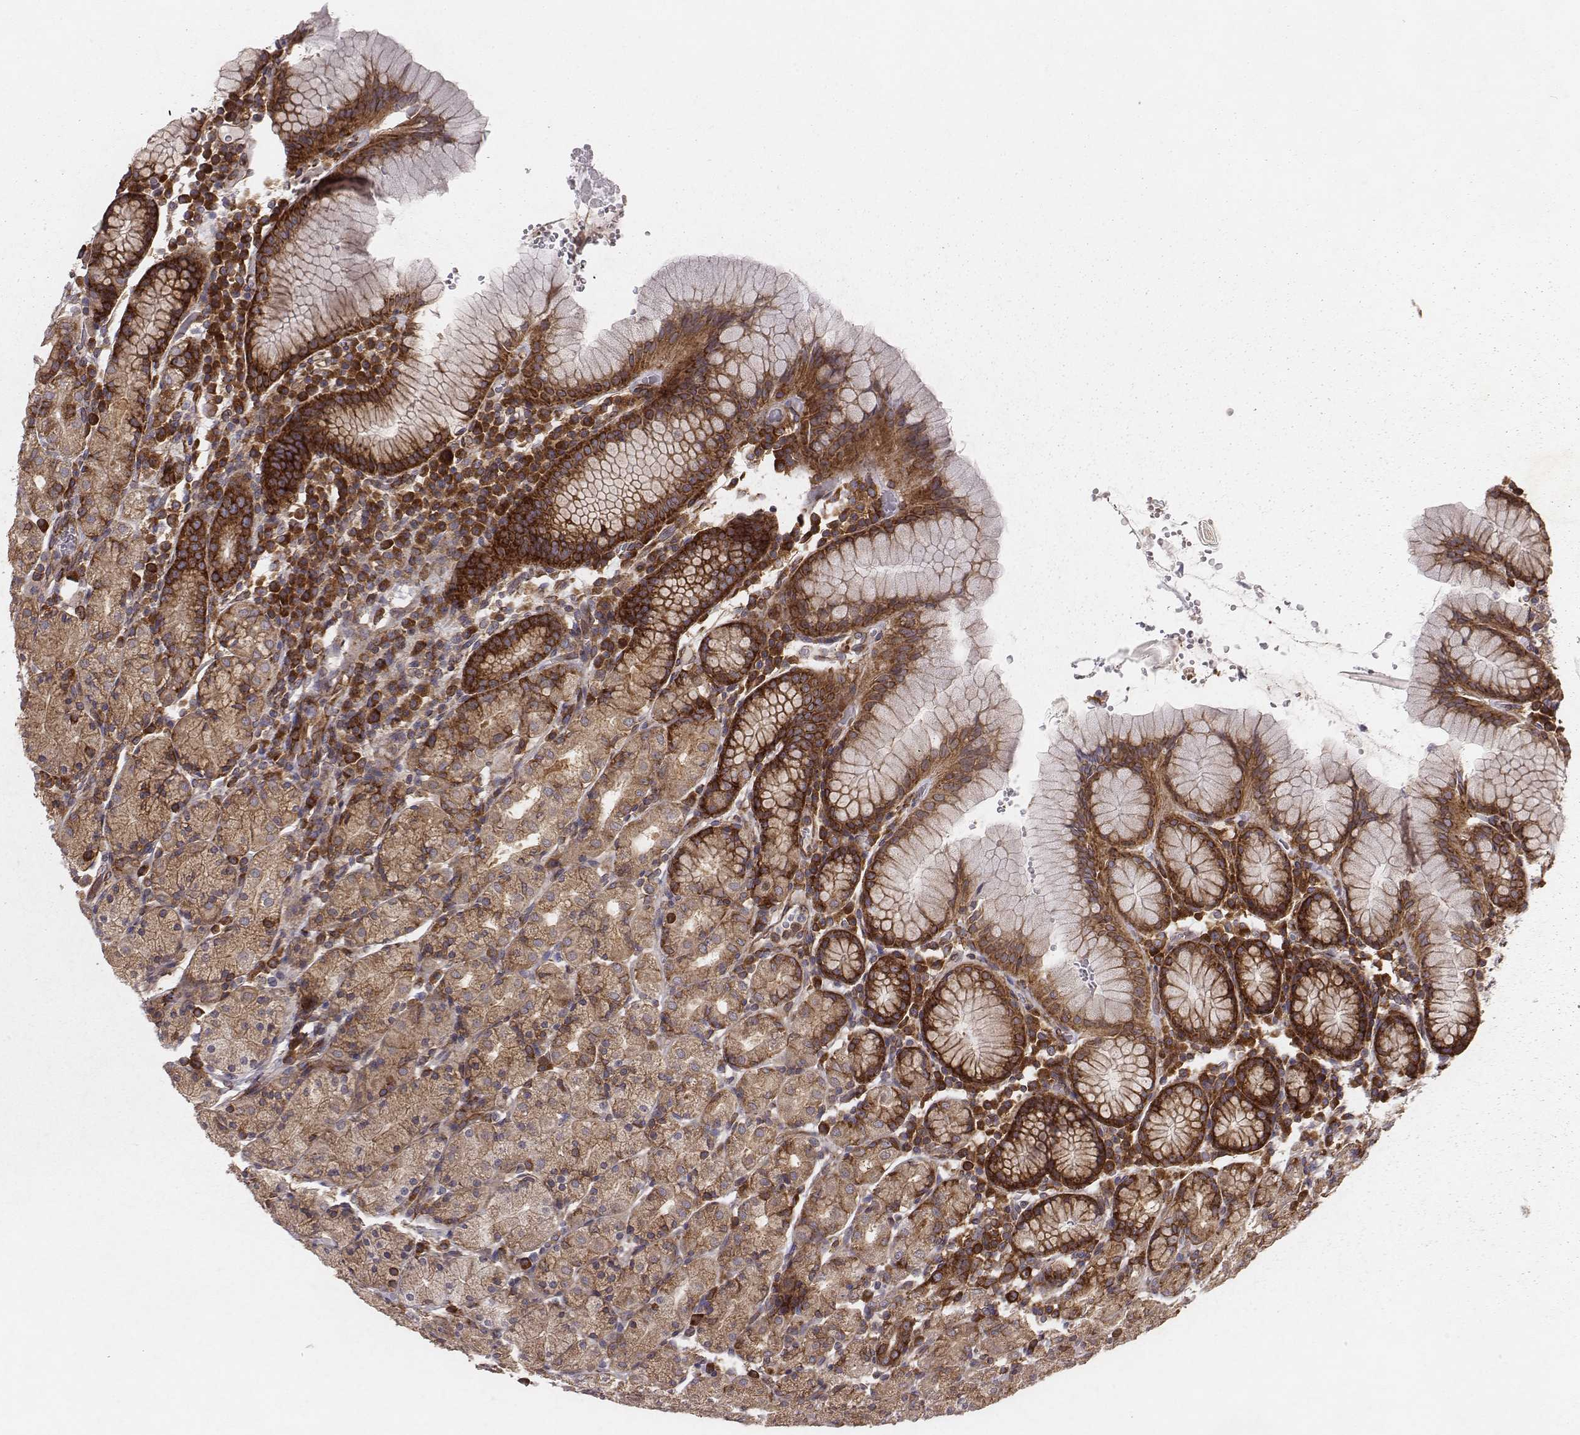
{"staining": {"intensity": "strong", "quantity": ">75%", "location": "cytoplasmic/membranous"}, "tissue": "stomach", "cell_type": "Glandular cells", "image_type": "normal", "snomed": [{"axis": "morphology", "description": "Normal tissue, NOS"}, {"axis": "topography", "description": "Stomach, upper"}, {"axis": "topography", "description": "Stomach"}], "caption": "A micrograph of stomach stained for a protein demonstrates strong cytoplasmic/membranous brown staining in glandular cells.", "gene": "TXLNA", "patient": {"sex": "male", "age": 62}}